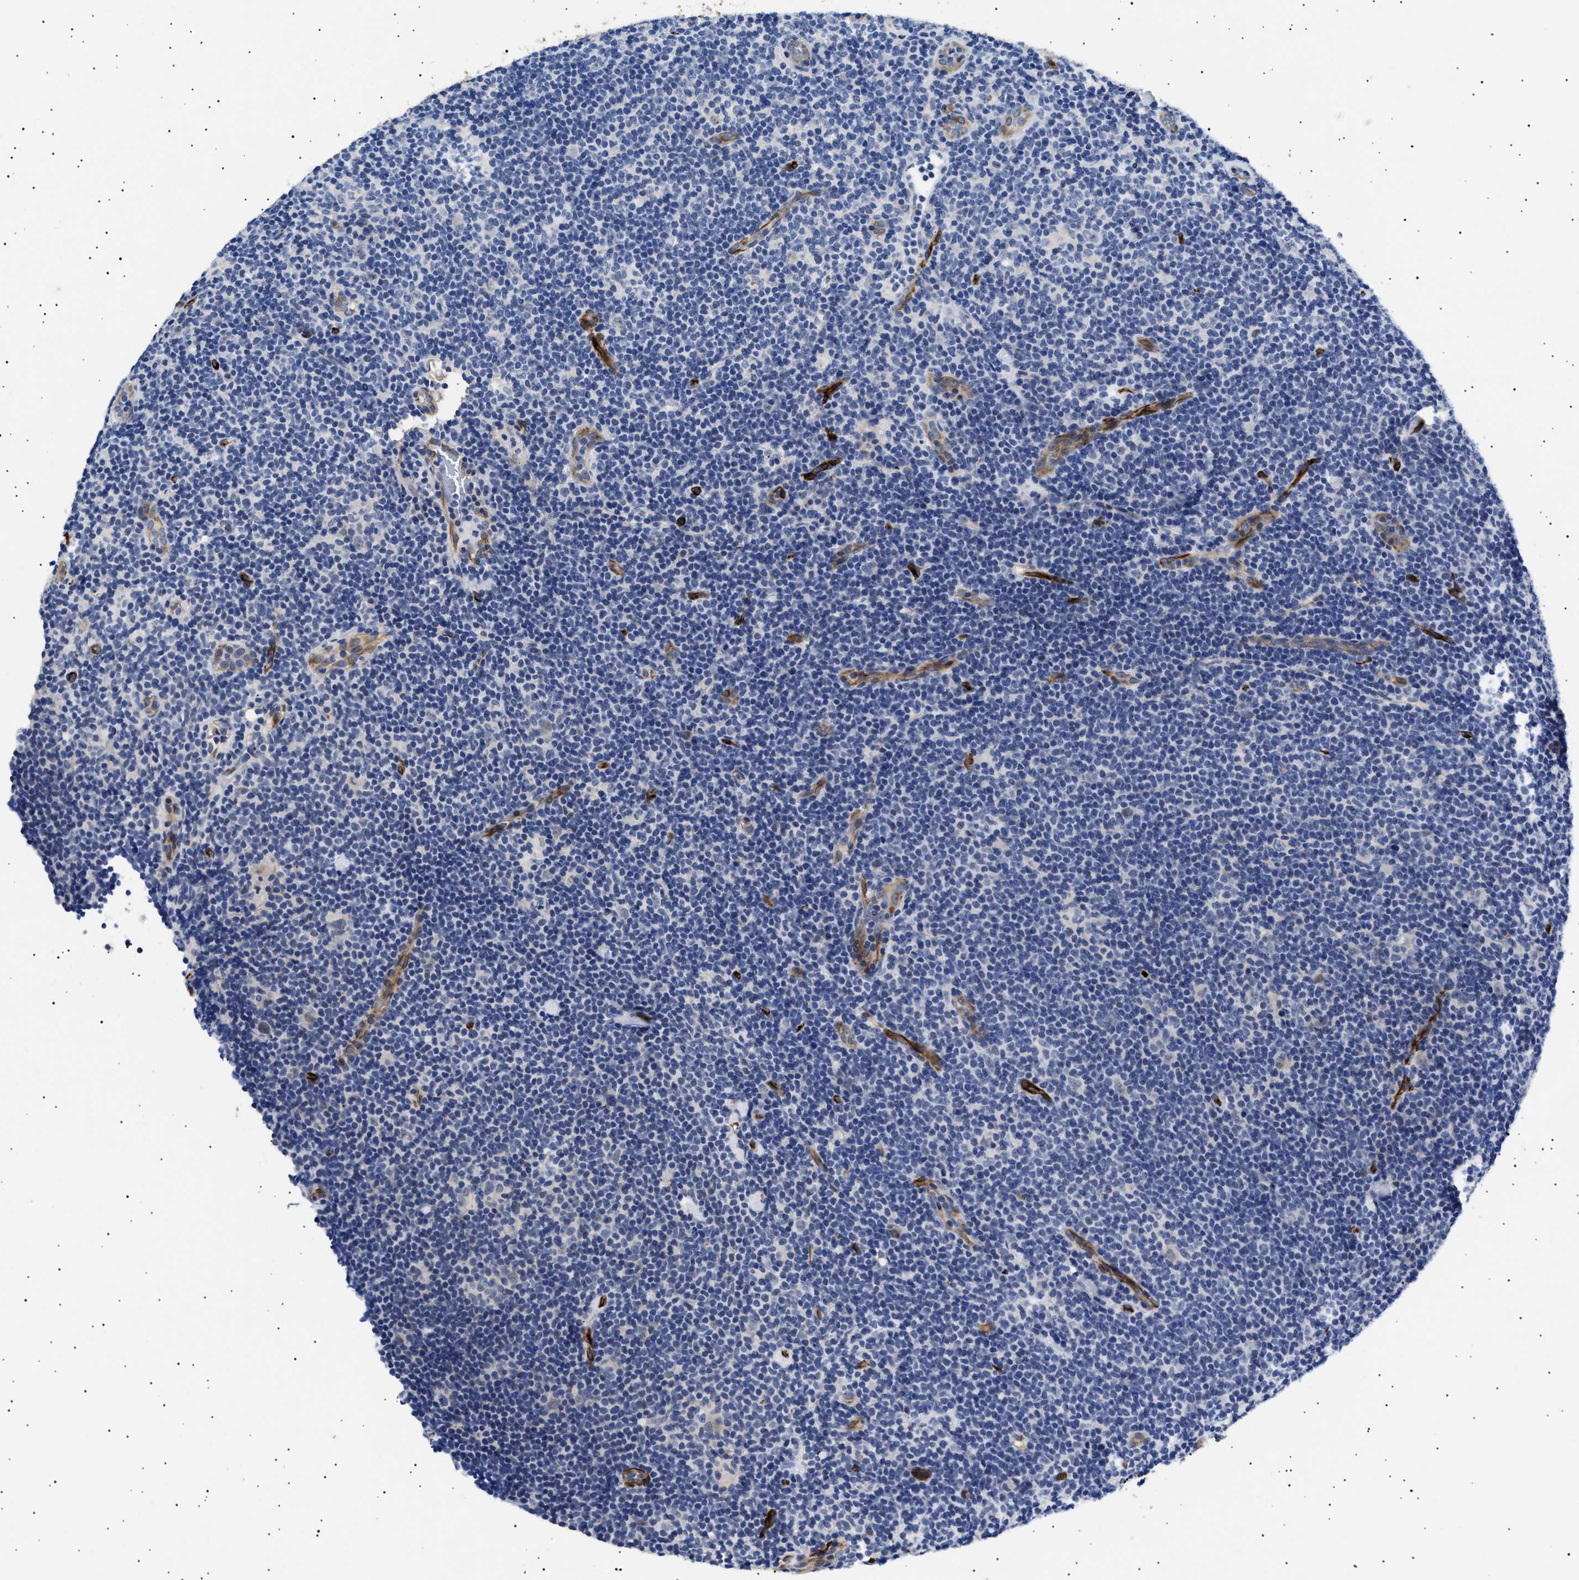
{"staining": {"intensity": "negative", "quantity": "none", "location": "none"}, "tissue": "lymphoma", "cell_type": "Tumor cells", "image_type": "cancer", "snomed": [{"axis": "morphology", "description": "Hodgkin's disease, NOS"}, {"axis": "topography", "description": "Lymph node"}], "caption": "Tumor cells show no significant protein positivity in Hodgkin's disease. (DAB immunohistochemistry (IHC) with hematoxylin counter stain).", "gene": "OLFML2A", "patient": {"sex": "female", "age": 57}}